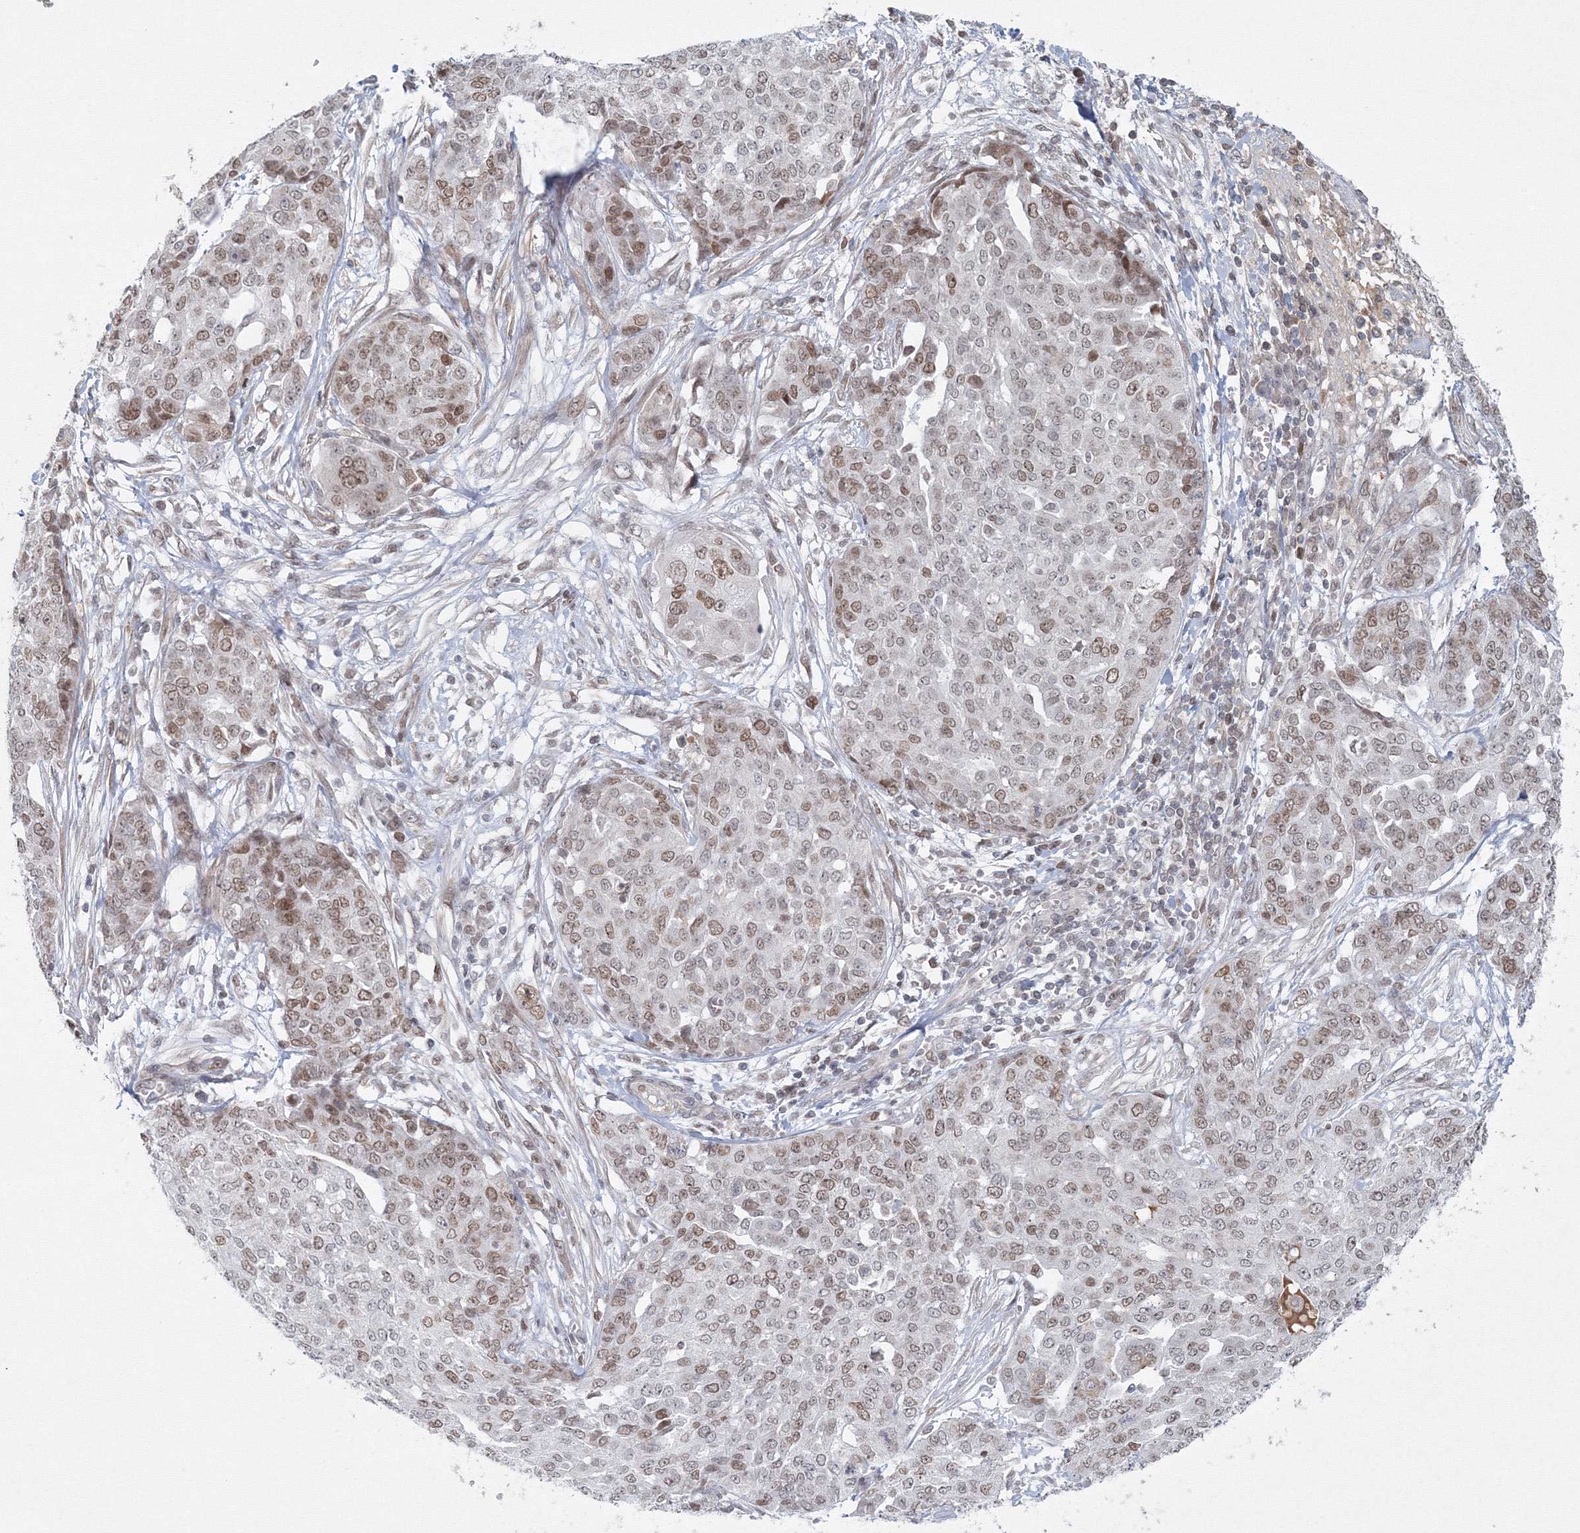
{"staining": {"intensity": "weak", "quantity": "25%-75%", "location": "nuclear"}, "tissue": "ovarian cancer", "cell_type": "Tumor cells", "image_type": "cancer", "snomed": [{"axis": "morphology", "description": "Cystadenocarcinoma, serous, NOS"}, {"axis": "topography", "description": "Soft tissue"}, {"axis": "topography", "description": "Ovary"}], "caption": "Serous cystadenocarcinoma (ovarian) tissue reveals weak nuclear expression in approximately 25%-75% of tumor cells, visualized by immunohistochemistry.", "gene": "KIF4A", "patient": {"sex": "female", "age": 57}}